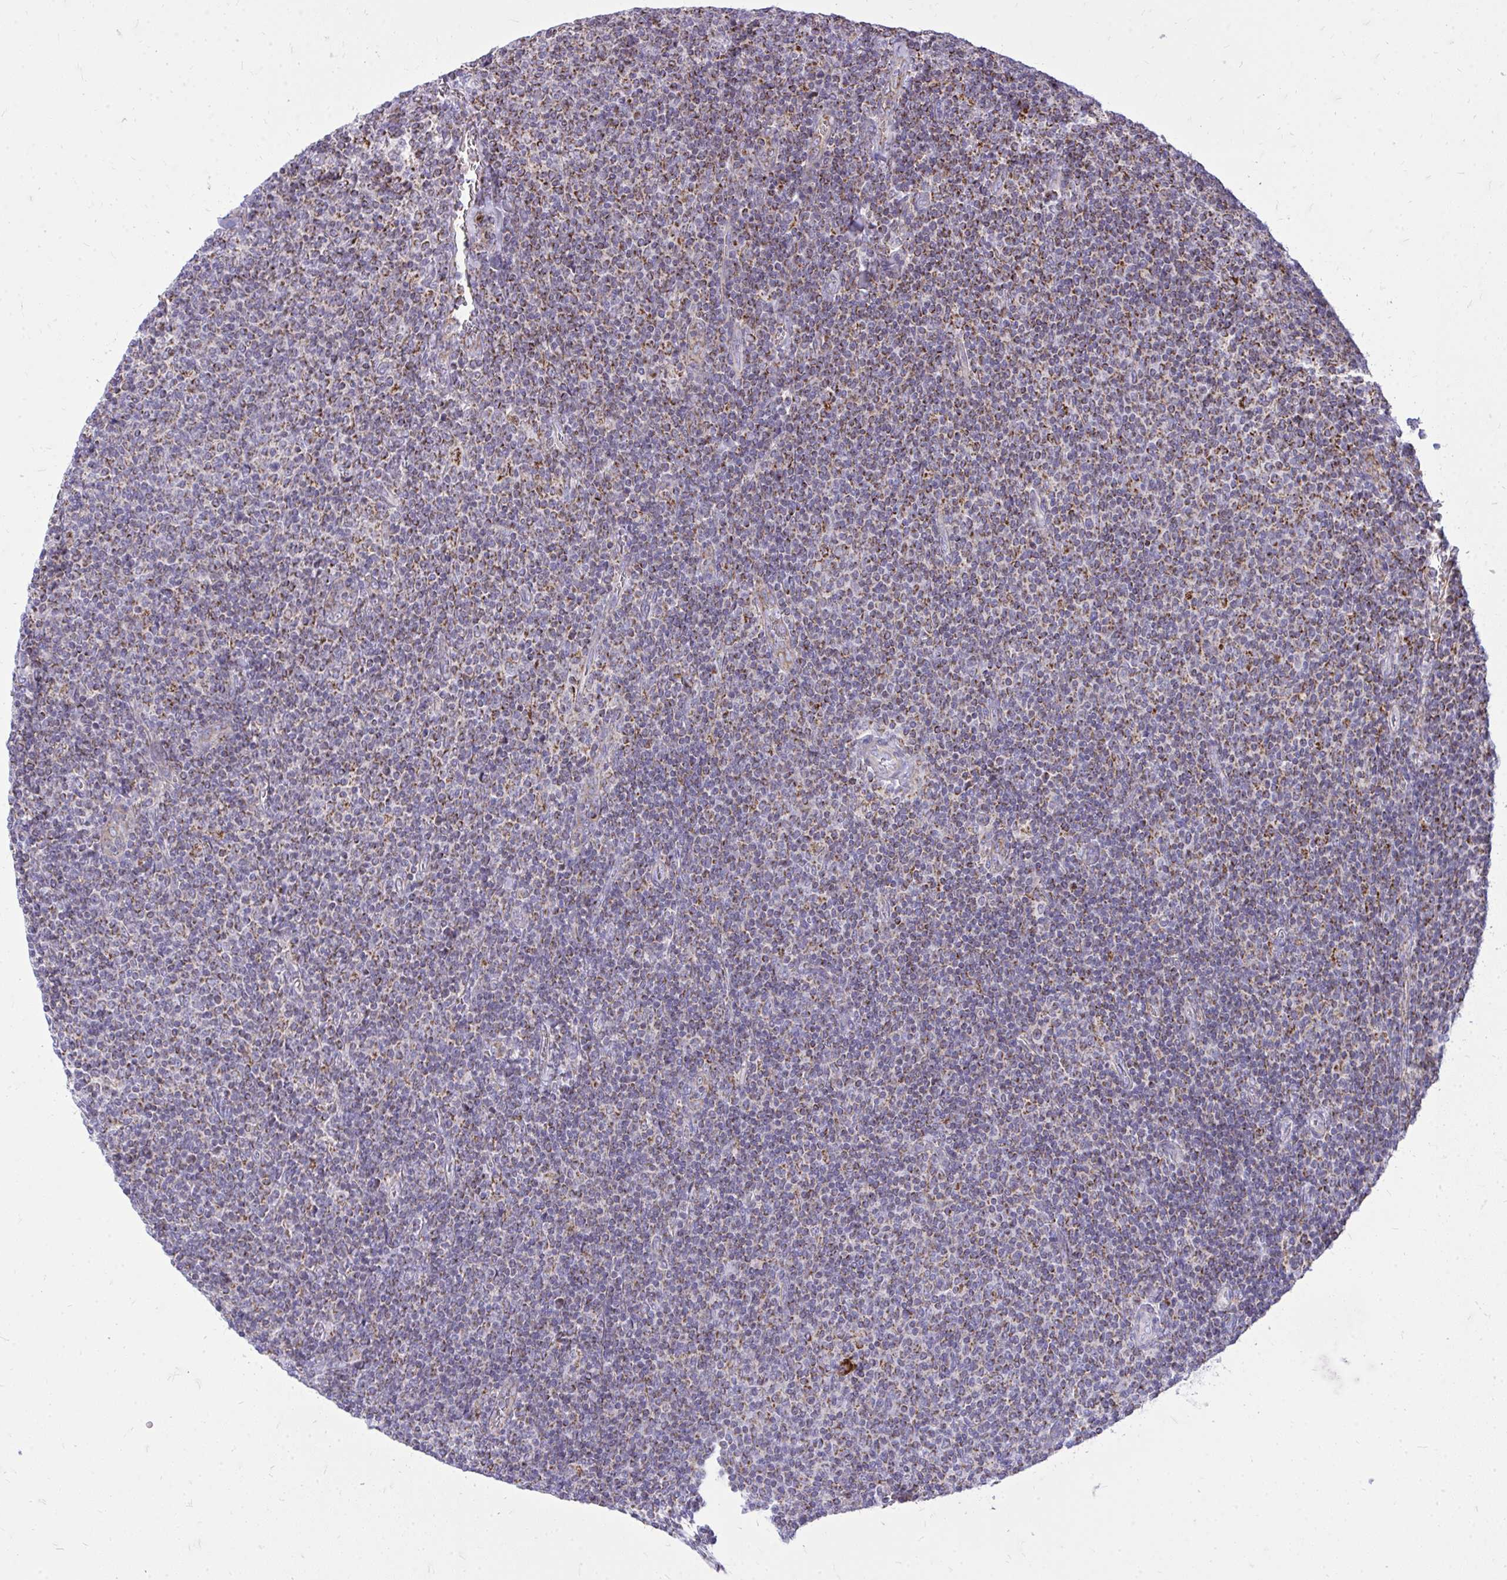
{"staining": {"intensity": "weak", "quantity": "<25%", "location": "cytoplasmic/membranous"}, "tissue": "lymphoma", "cell_type": "Tumor cells", "image_type": "cancer", "snomed": [{"axis": "morphology", "description": "Malignant lymphoma, non-Hodgkin's type, Low grade"}, {"axis": "topography", "description": "Lymph node"}], "caption": "Immunohistochemical staining of human malignant lymphoma, non-Hodgkin's type (low-grade) exhibits no significant positivity in tumor cells.", "gene": "SPTBN2", "patient": {"sex": "male", "age": 52}}